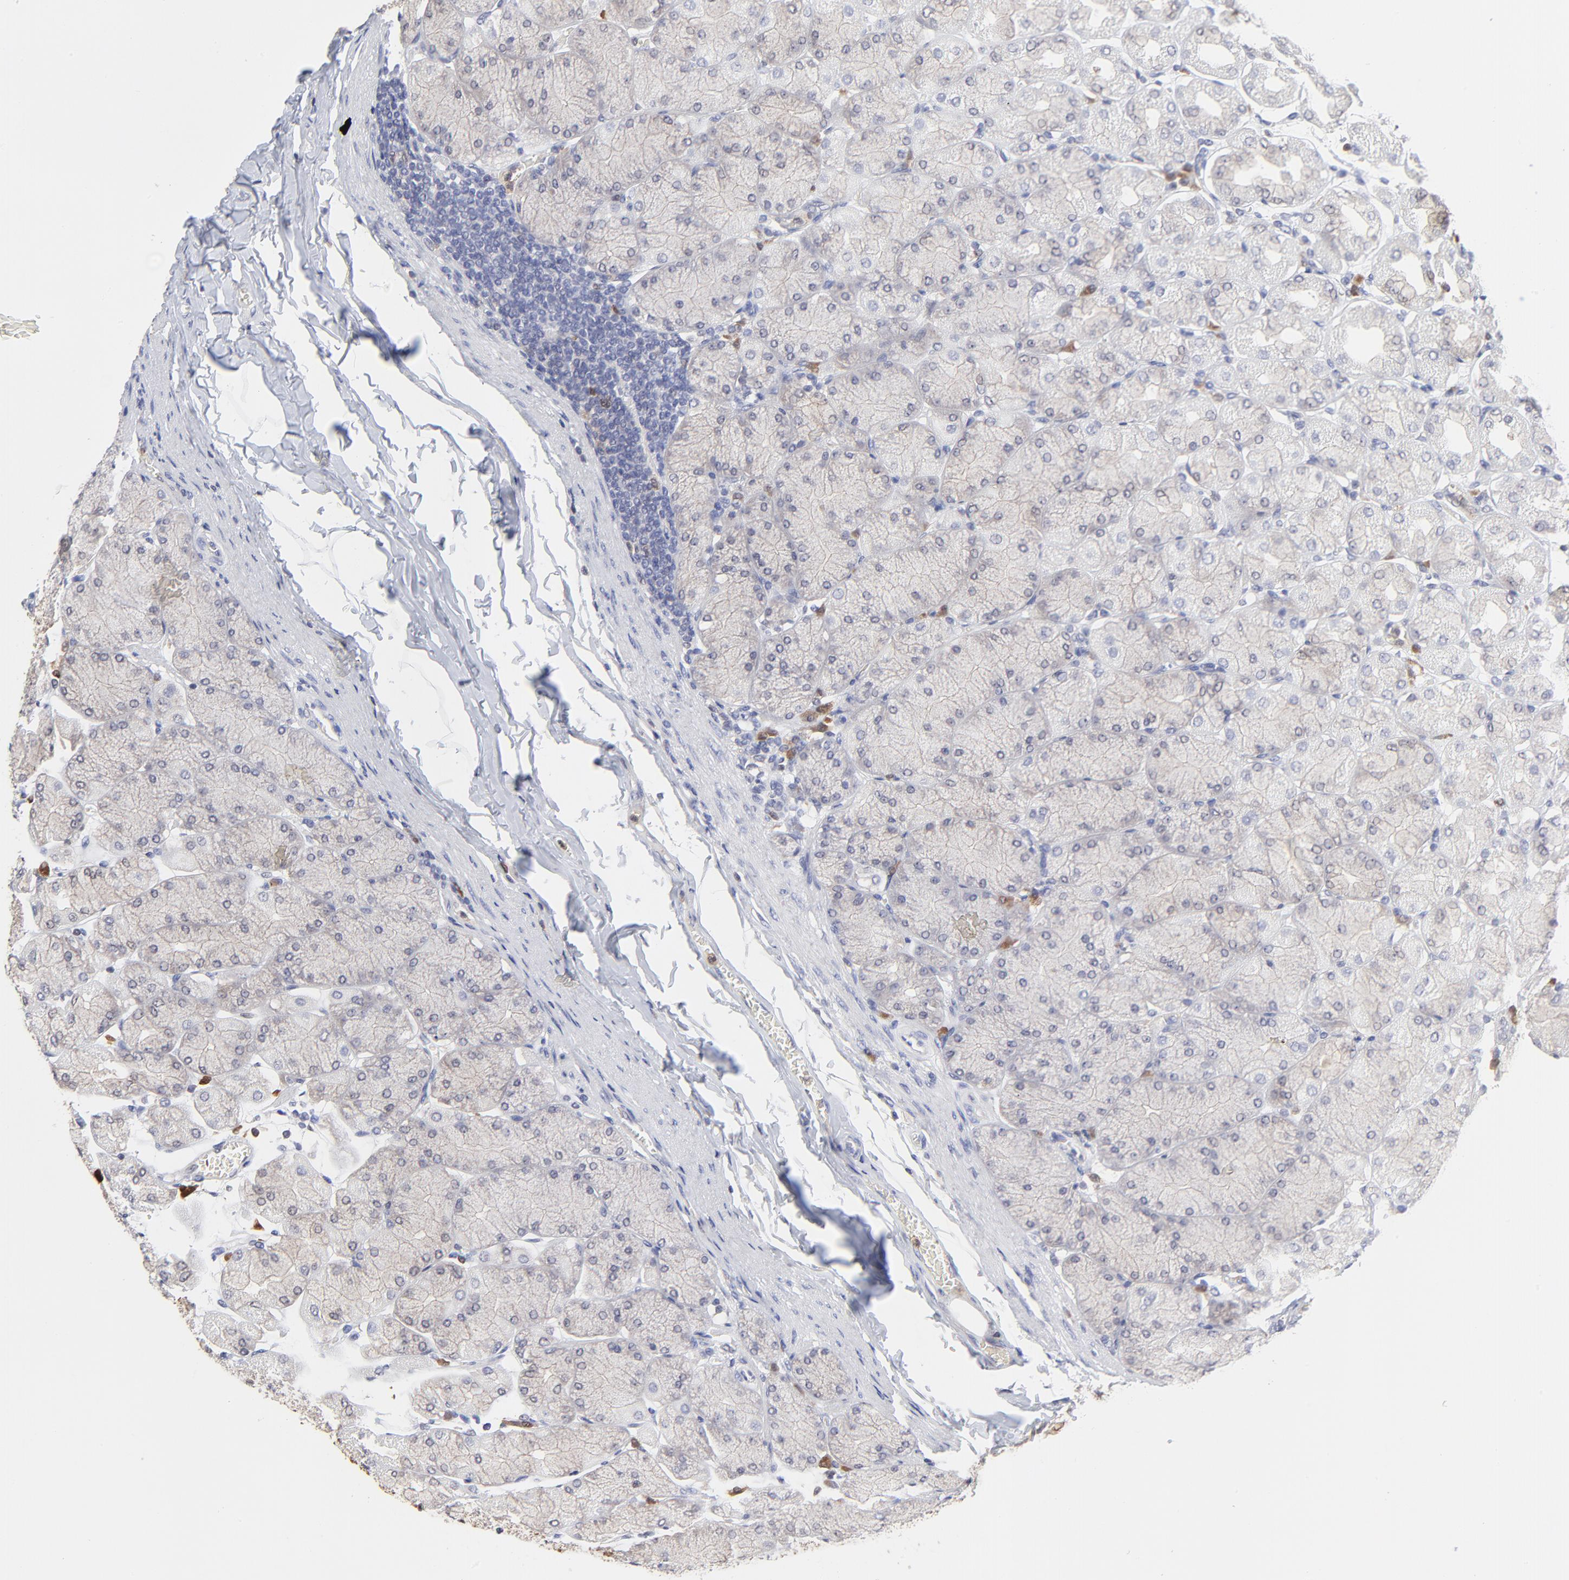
{"staining": {"intensity": "weak", "quantity": "<25%", "location": "cytoplasmic/membranous"}, "tissue": "stomach", "cell_type": "Glandular cells", "image_type": "normal", "snomed": [{"axis": "morphology", "description": "Normal tissue, NOS"}, {"axis": "topography", "description": "Stomach, upper"}], "caption": "The micrograph demonstrates no staining of glandular cells in benign stomach. (DAB (3,3'-diaminobenzidine) immunohistochemistry visualized using brightfield microscopy, high magnification).", "gene": "CASP3", "patient": {"sex": "female", "age": 56}}